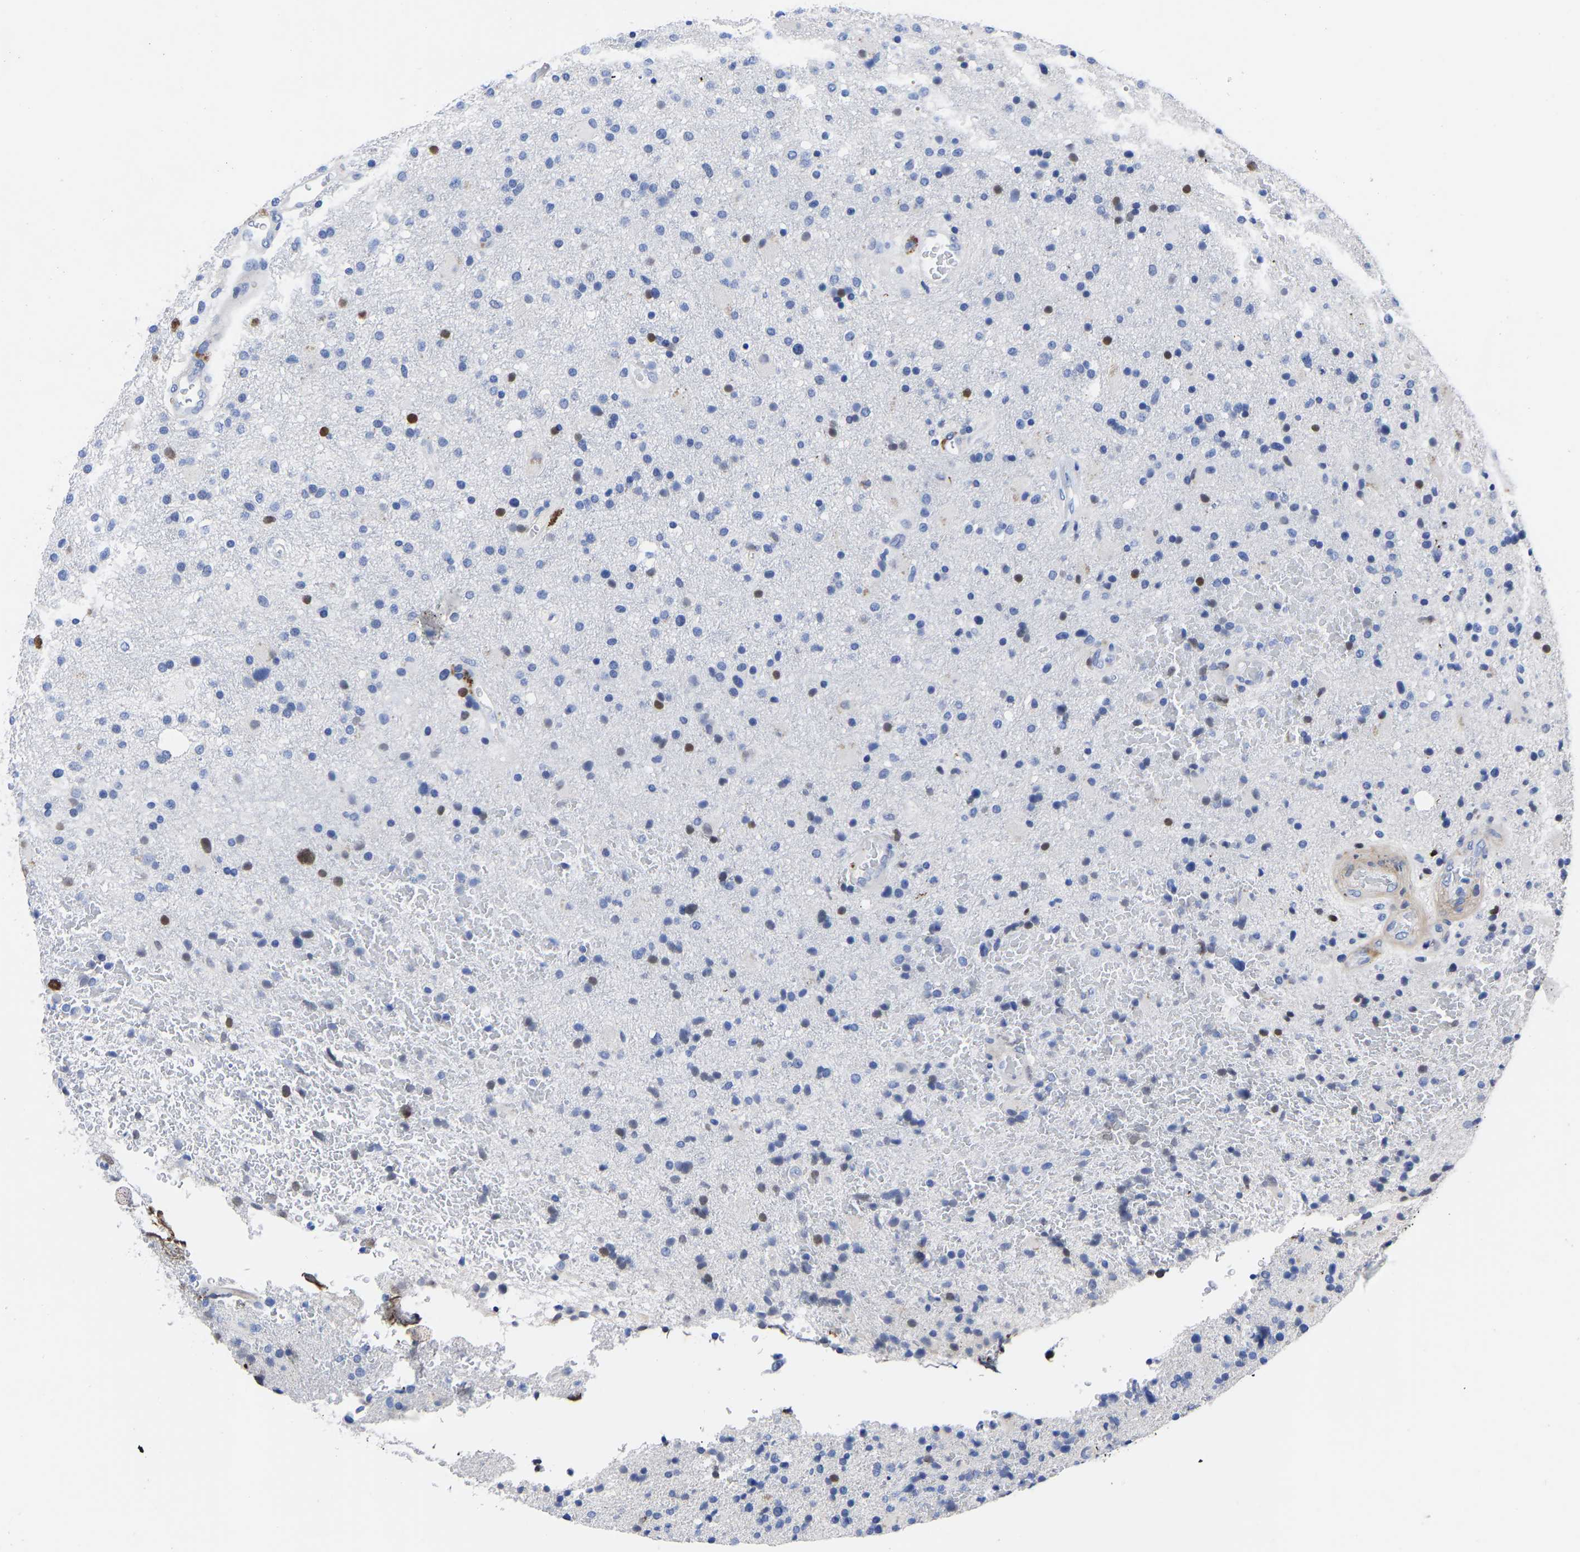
{"staining": {"intensity": "moderate", "quantity": "<25%", "location": "nuclear"}, "tissue": "glioma", "cell_type": "Tumor cells", "image_type": "cancer", "snomed": [{"axis": "morphology", "description": "Glioma, malignant, High grade"}, {"axis": "topography", "description": "Brain"}], "caption": "Glioma stained with a protein marker displays moderate staining in tumor cells.", "gene": "GPA33", "patient": {"sex": "male", "age": 72}}